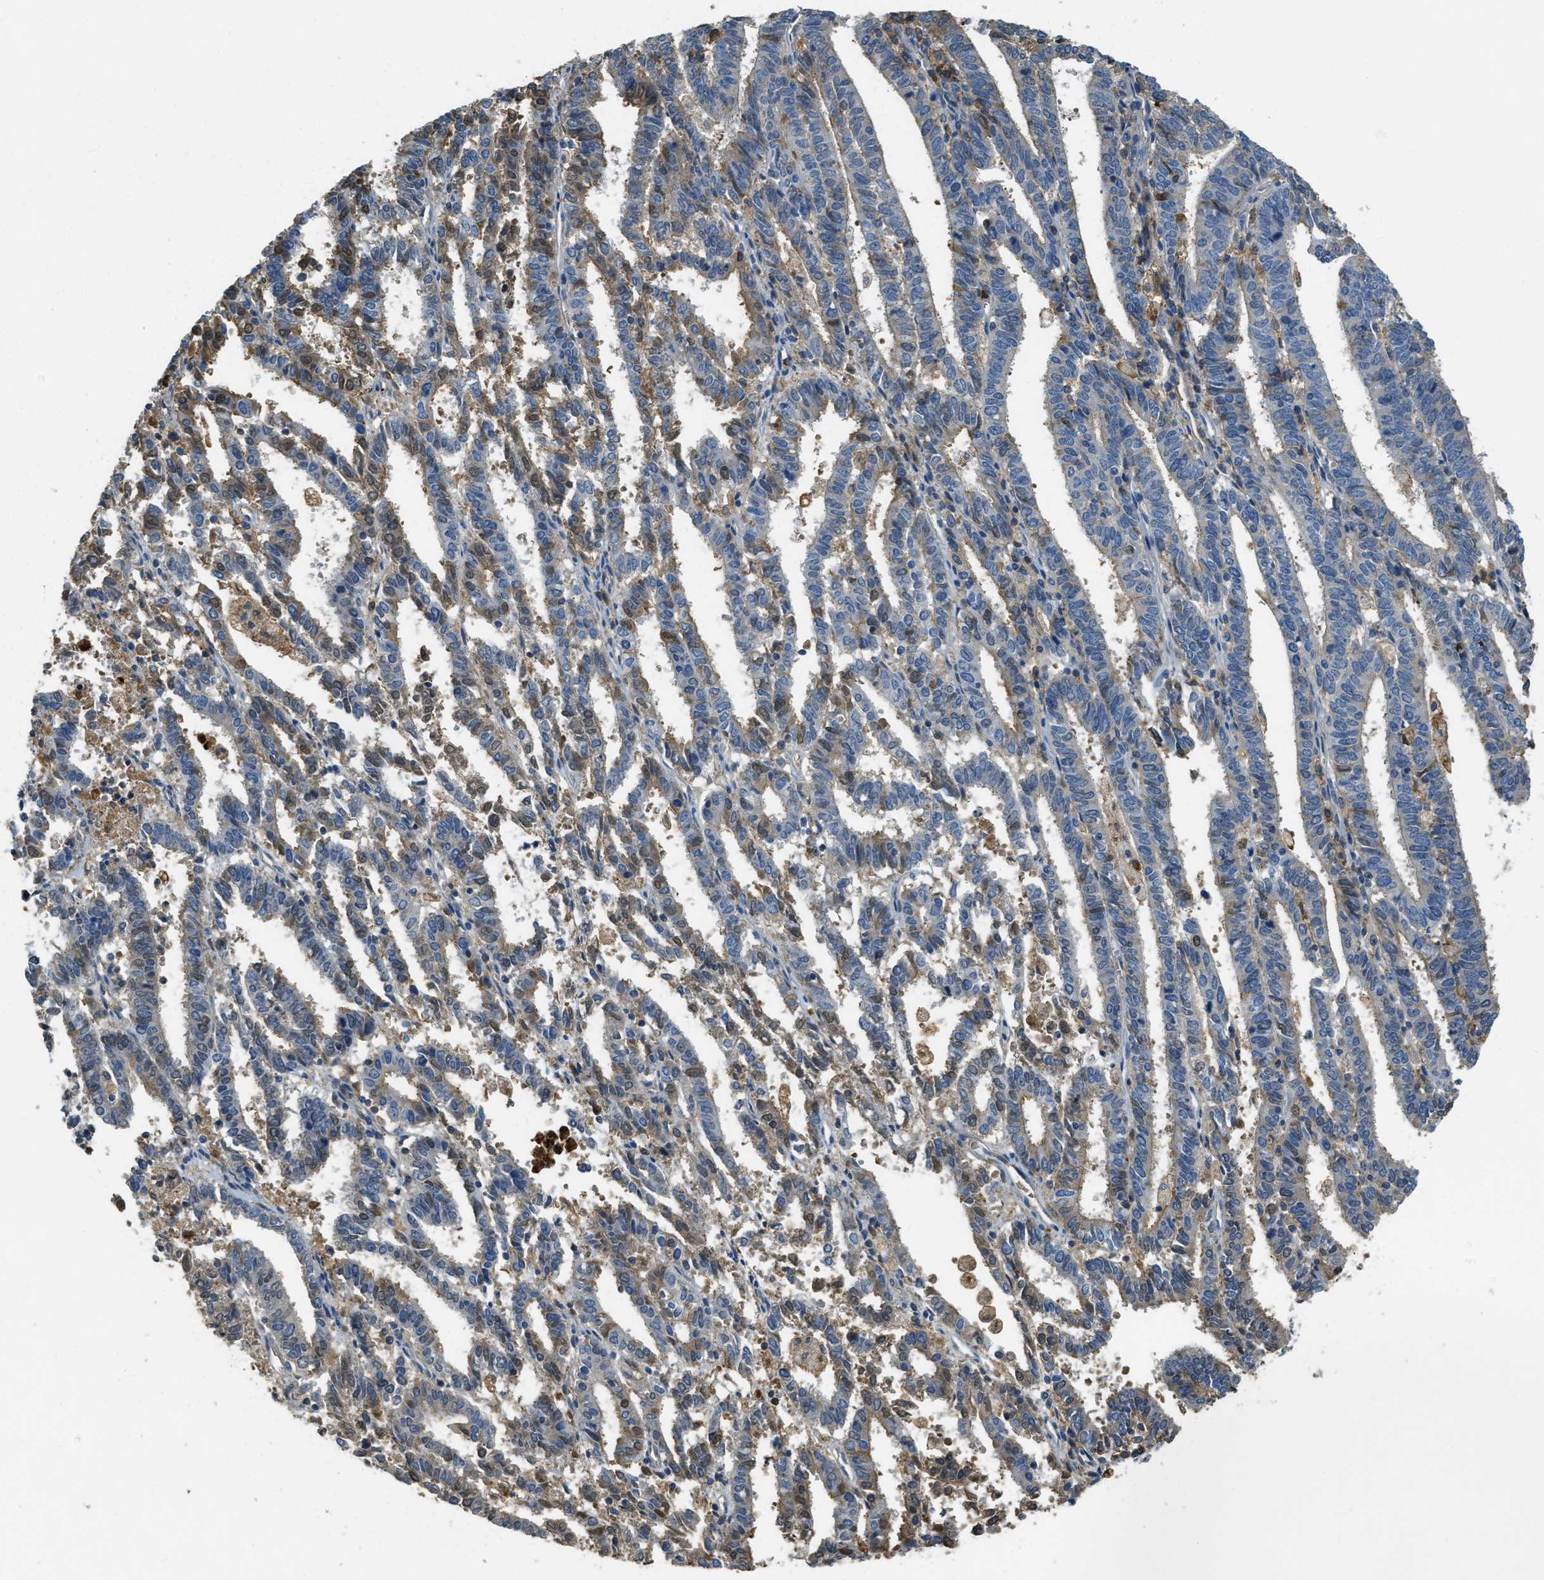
{"staining": {"intensity": "moderate", "quantity": "<25%", "location": "cytoplasmic/membranous,nuclear"}, "tissue": "endometrial cancer", "cell_type": "Tumor cells", "image_type": "cancer", "snomed": [{"axis": "morphology", "description": "Adenocarcinoma, NOS"}, {"axis": "topography", "description": "Uterus"}], "caption": "Immunohistochemical staining of endometrial cancer (adenocarcinoma) reveals low levels of moderate cytoplasmic/membranous and nuclear protein positivity in approximately <25% of tumor cells.", "gene": "PRTN3", "patient": {"sex": "female", "age": 83}}